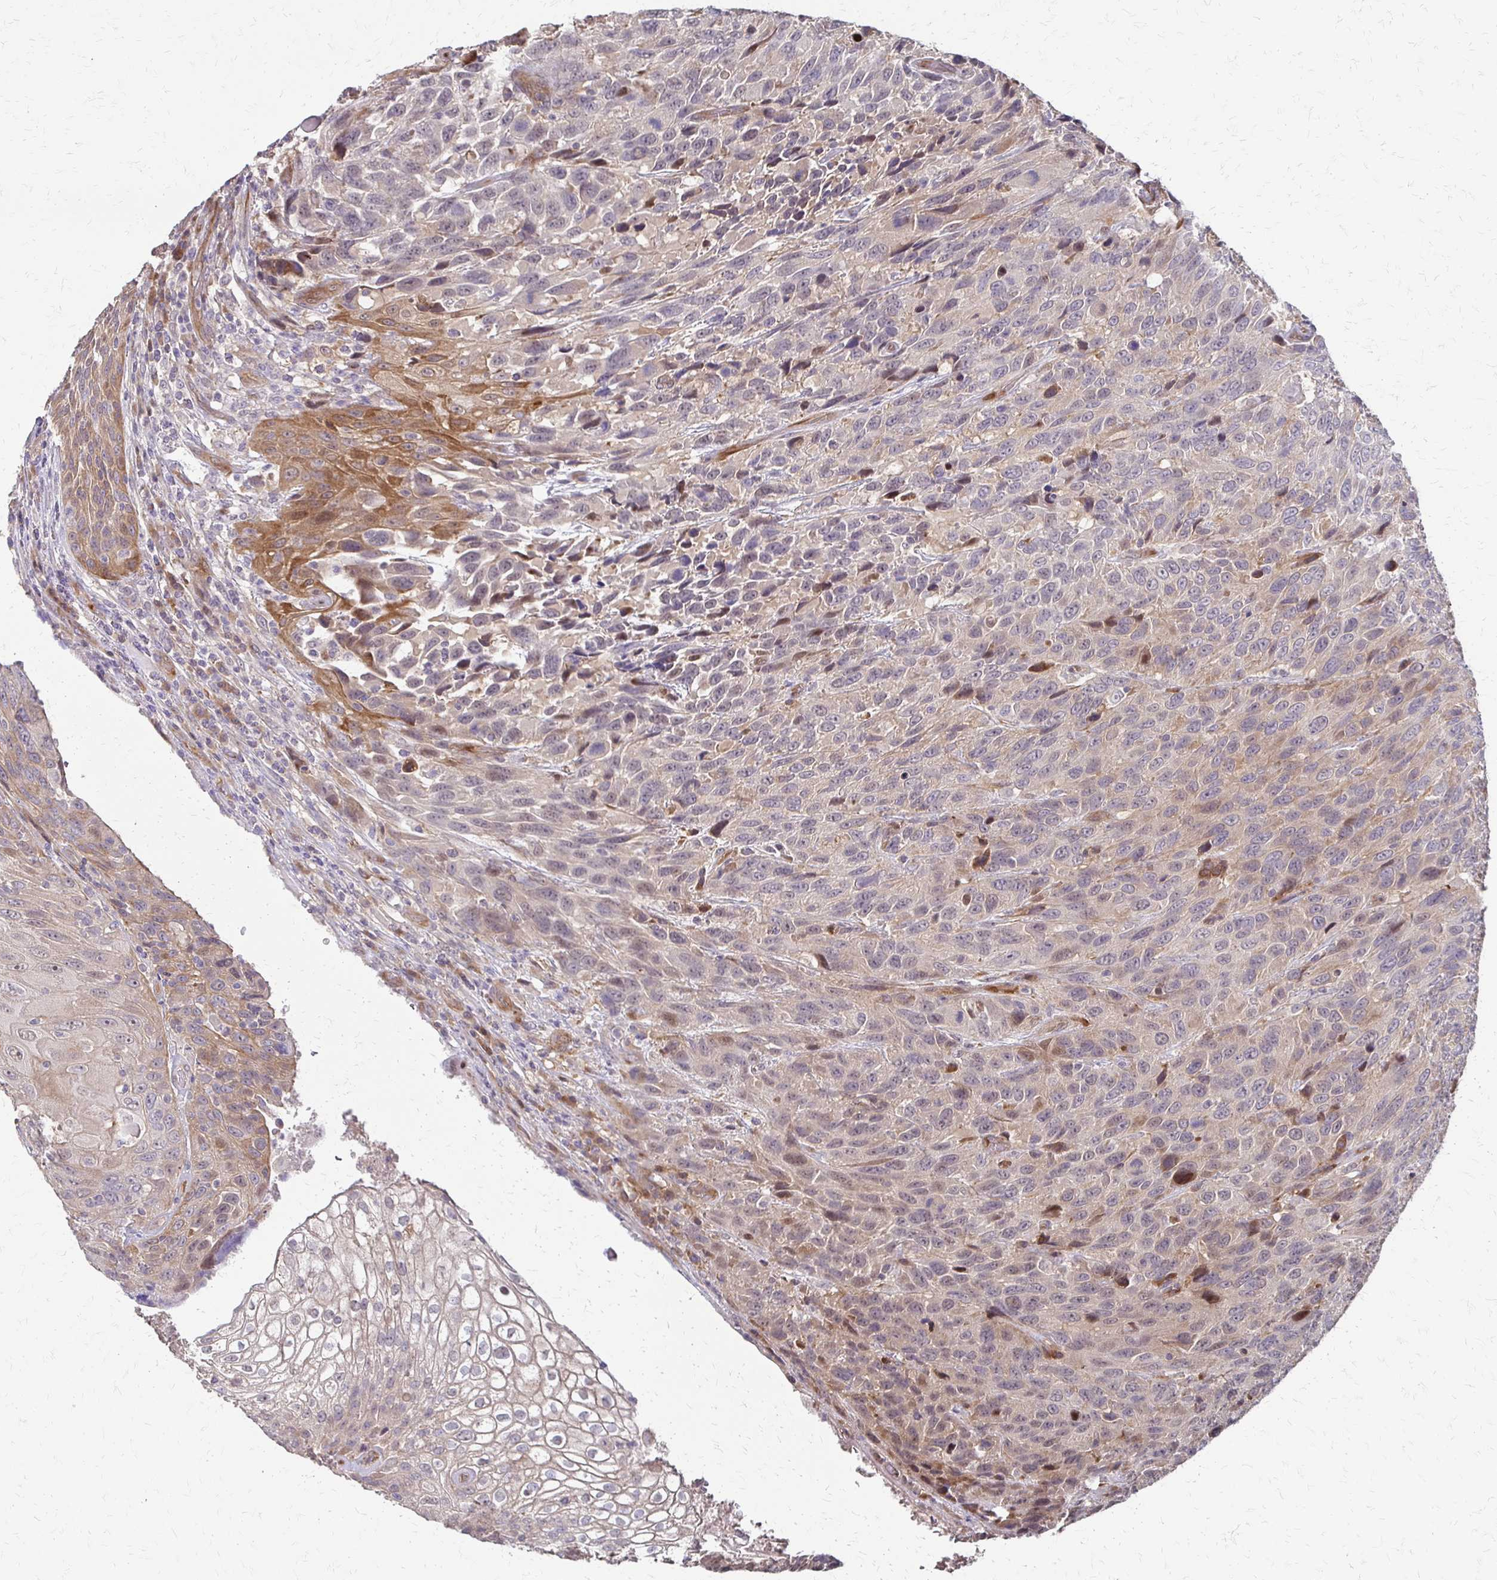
{"staining": {"intensity": "weak", "quantity": "<25%", "location": "cytoplasmic/membranous"}, "tissue": "urothelial cancer", "cell_type": "Tumor cells", "image_type": "cancer", "snomed": [{"axis": "morphology", "description": "Urothelial carcinoma, High grade"}, {"axis": "topography", "description": "Urinary bladder"}], "caption": "There is no significant expression in tumor cells of urothelial cancer. (DAB (3,3'-diaminobenzidine) immunohistochemistry (IHC), high magnification).", "gene": "CFL2", "patient": {"sex": "female", "age": 70}}